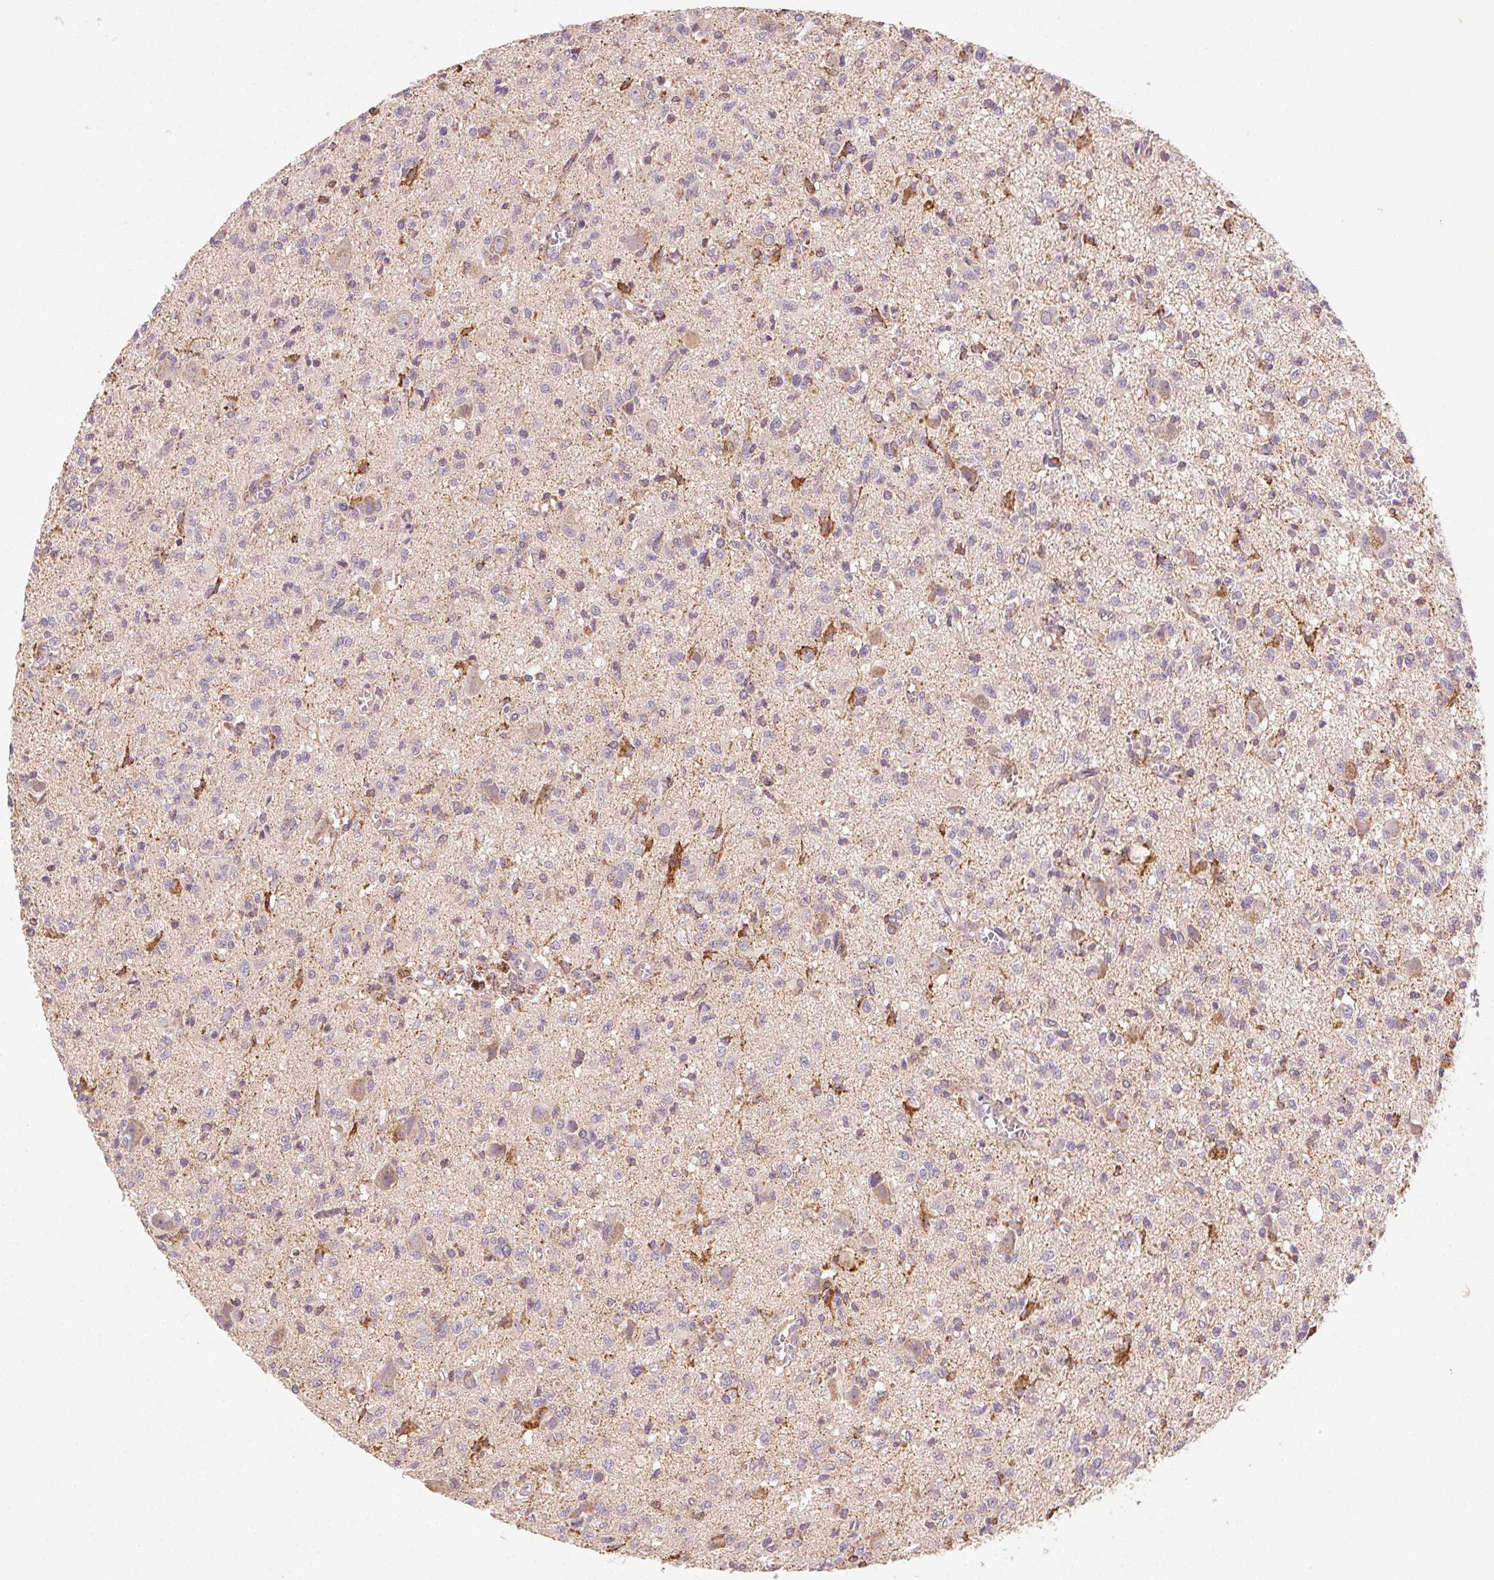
{"staining": {"intensity": "weak", "quantity": "25%-75%", "location": "cytoplasmic/membranous"}, "tissue": "glioma", "cell_type": "Tumor cells", "image_type": "cancer", "snomed": [{"axis": "morphology", "description": "Glioma, malignant, Low grade"}, {"axis": "topography", "description": "Brain"}], "caption": "IHC staining of glioma, which exhibits low levels of weak cytoplasmic/membranous positivity in about 25%-75% of tumor cells indicating weak cytoplasmic/membranous protein positivity. The staining was performed using DAB (3,3'-diaminobenzidine) (brown) for protein detection and nuclei were counterstained in hematoxylin (blue).", "gene": "FNBP1L", "patient": {"sex": "male", "age": 64}}